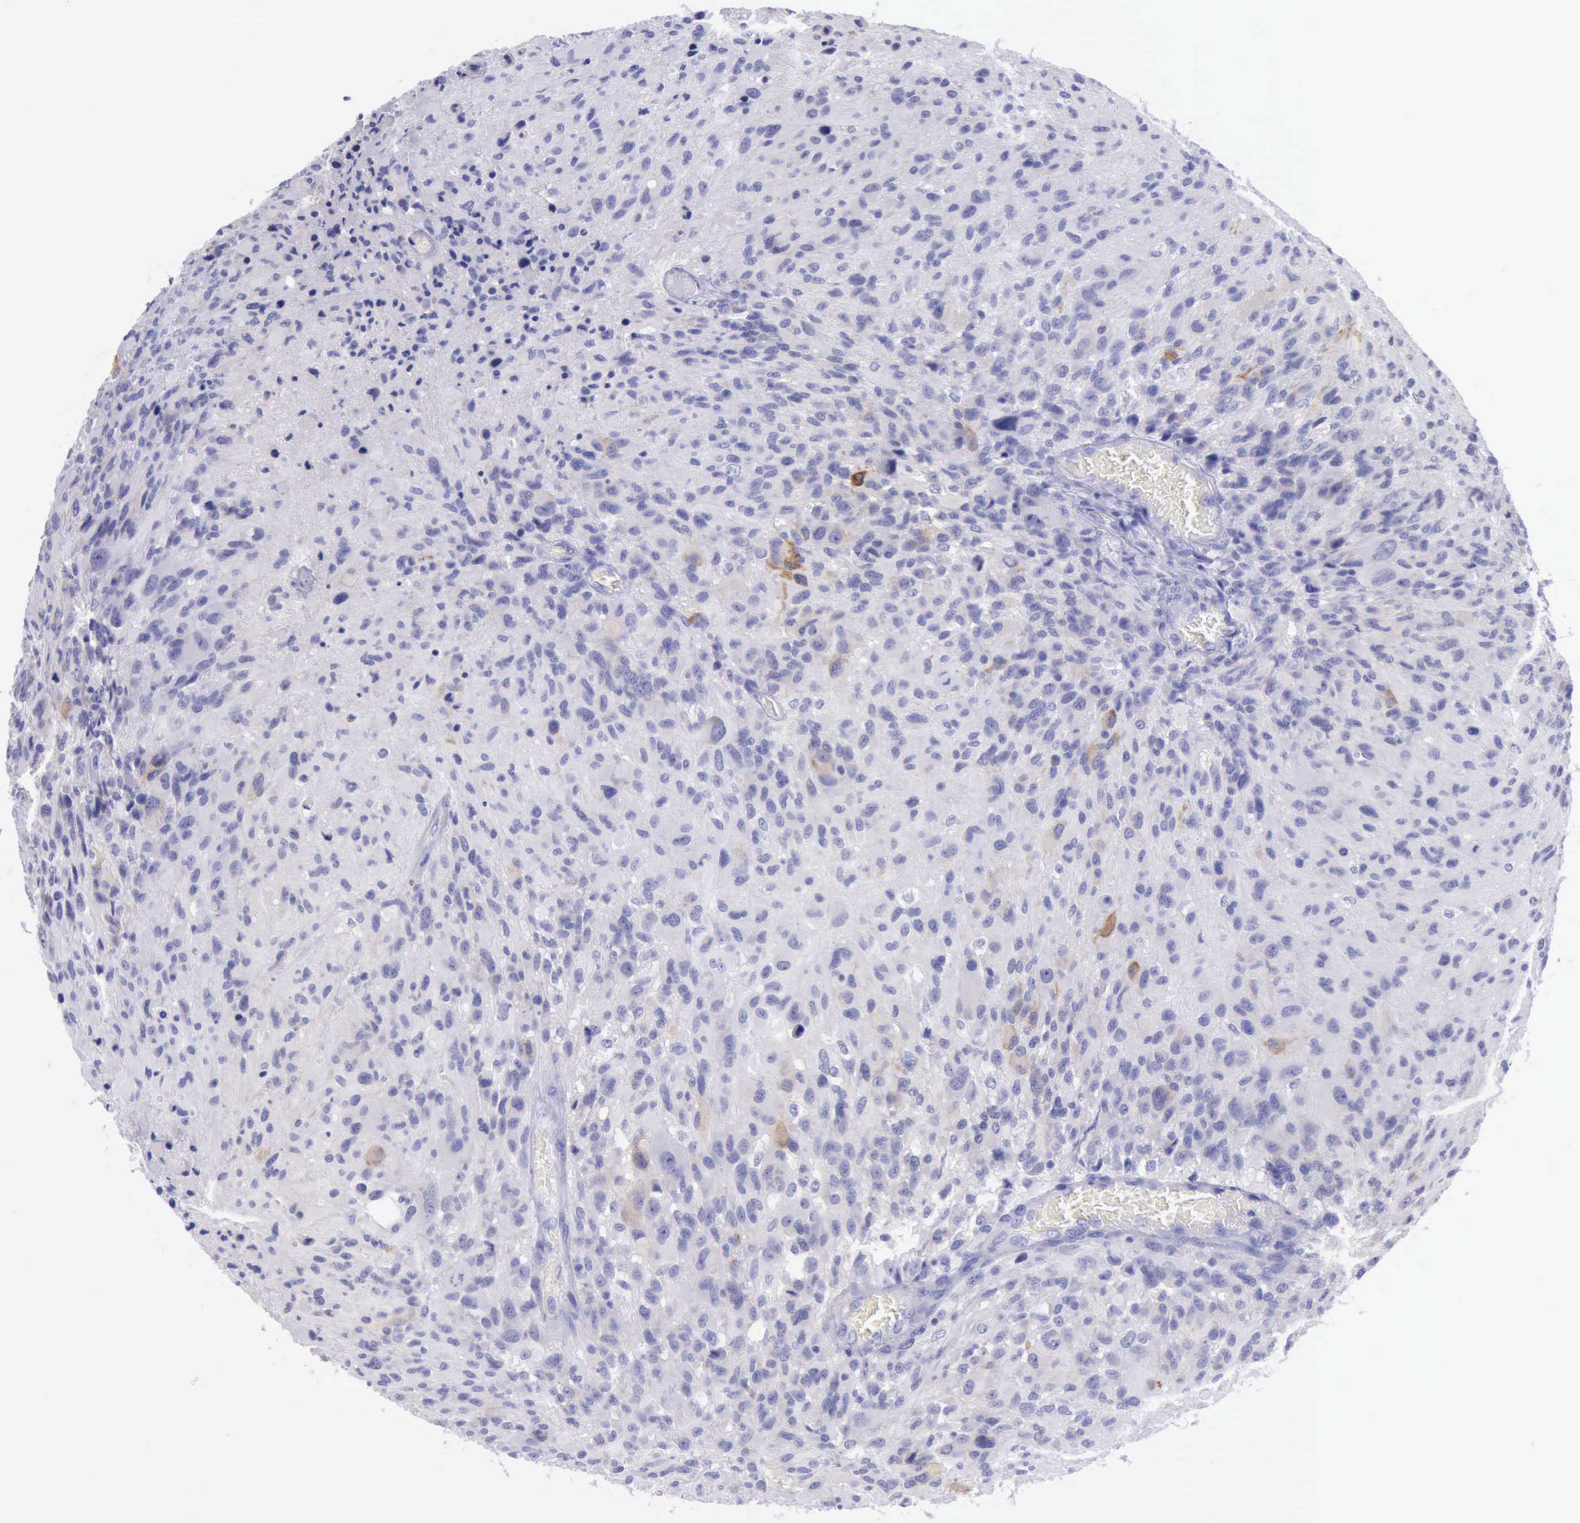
{"staining": {"intensity": "negative", "quantity": "none", "location": "none"}, "tissue": "glioma", "cell_type": "Tumor cells", "image_type": "cancer", "snomed": [{"axis": "morphology", "description": "Glioma, malignant, High grade"}, {"axis": "topography", "description": "Brain"}], "caption": "IHC photomicrograph of neoplastic tissue: malignant high-grade glioma stained with DAB demonstrates no significant protein positivity in tumor cells. (Stains: DAB immunohistochemistry (IHC) with hematoxylin counter stain, Microscopy: brightfield microscopy at high magnification).", "gene": "LRFN5", "patient": {"sex": "male", "age": 69}}